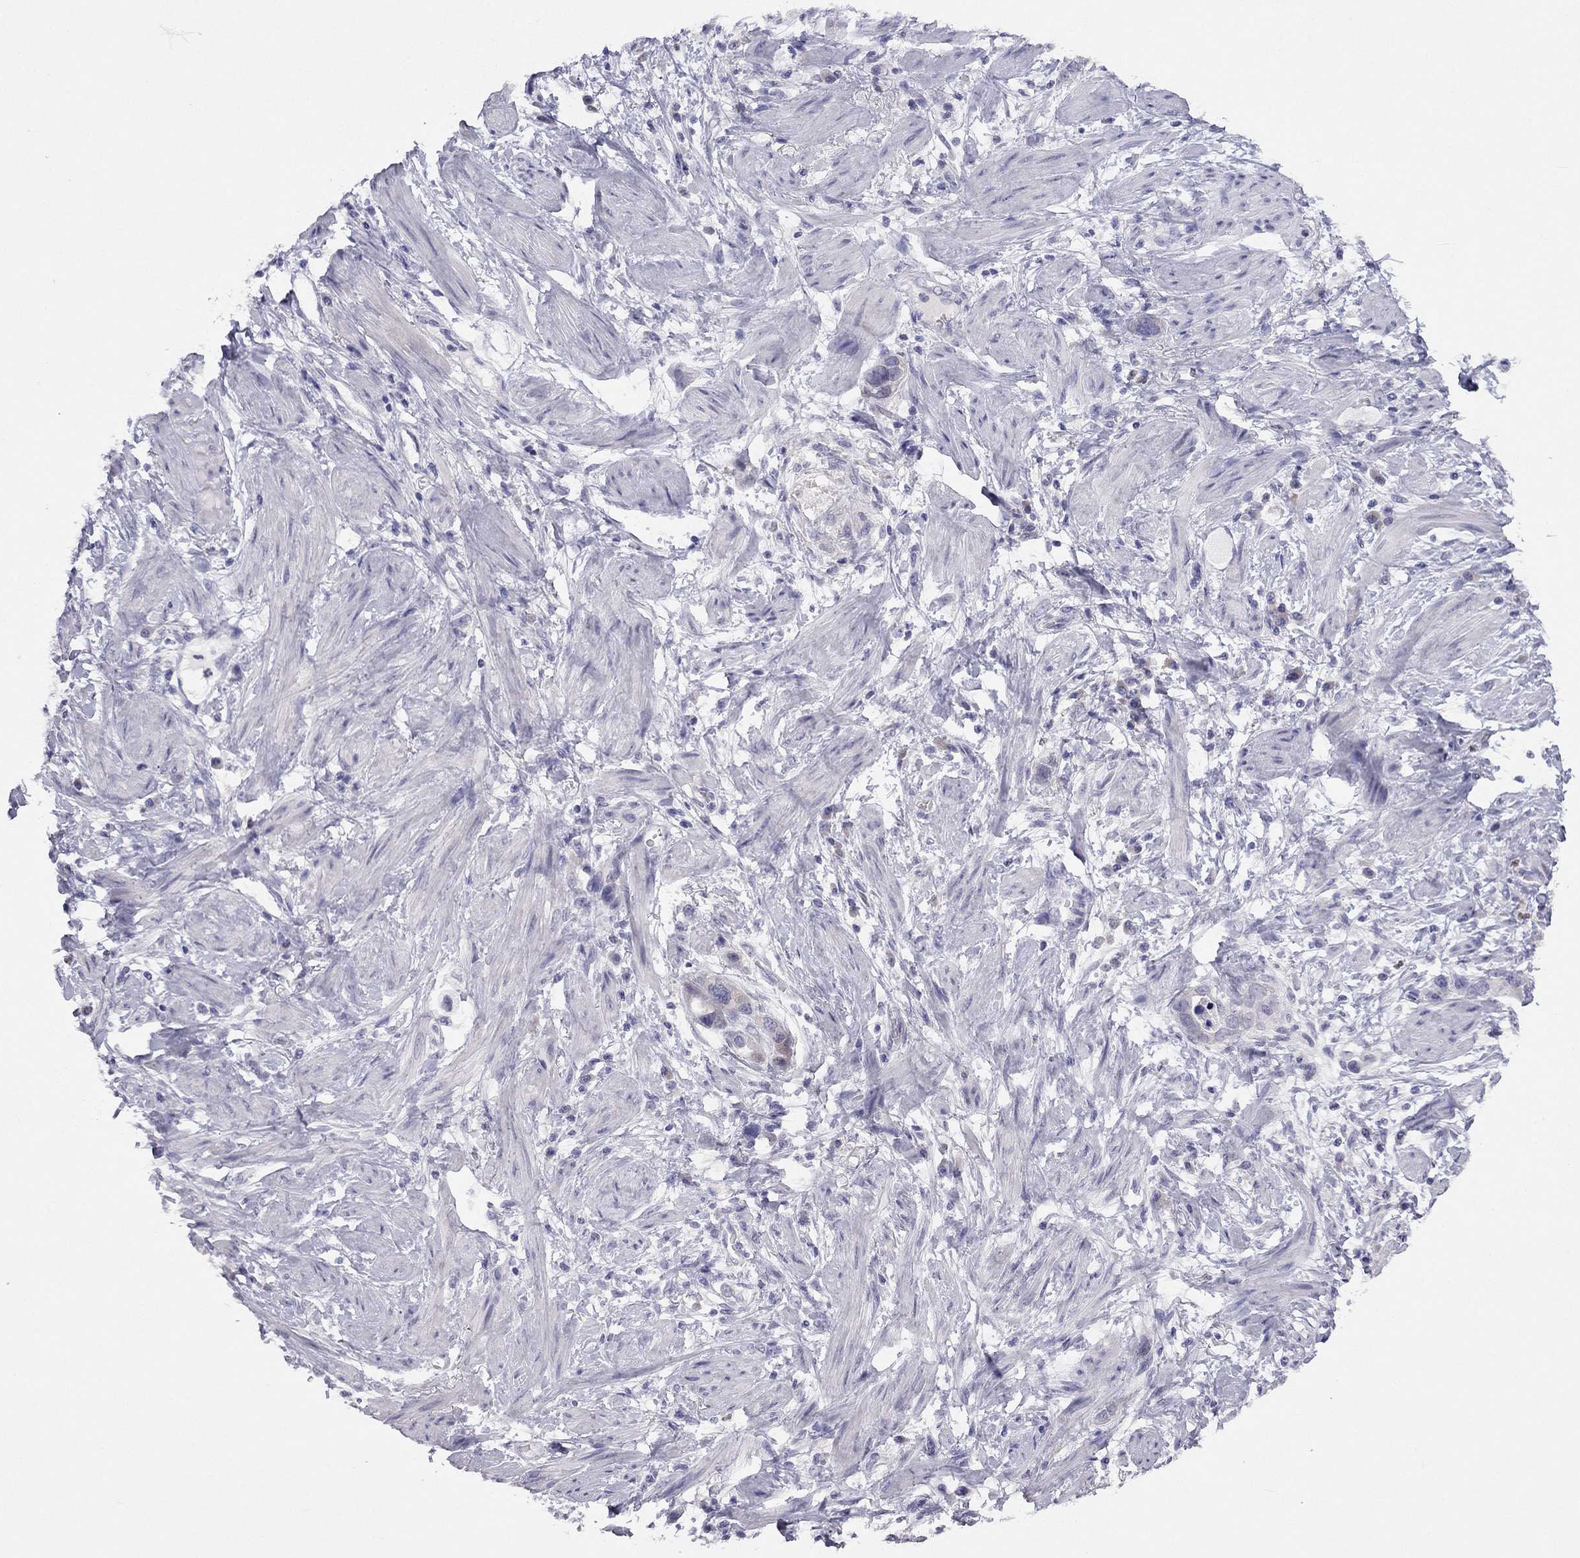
{"staining": {"intensity": "negative", "quantity": "none", "location": "none"}, "tissue": "stomach cancer", "cell_type": "Tumor cells", "image_type": "cancer", "snomed": [{"axis": "morphology", "description": "Adenocarcinoma, NOS"}, {"axis": "topography", "description": "Stomach, lower"}], "caption": "IHC of stomach cancer displays no positivity in tumor cells.", "gene": "C16orf89", "patient": {"sex": "female", "age": 93}}